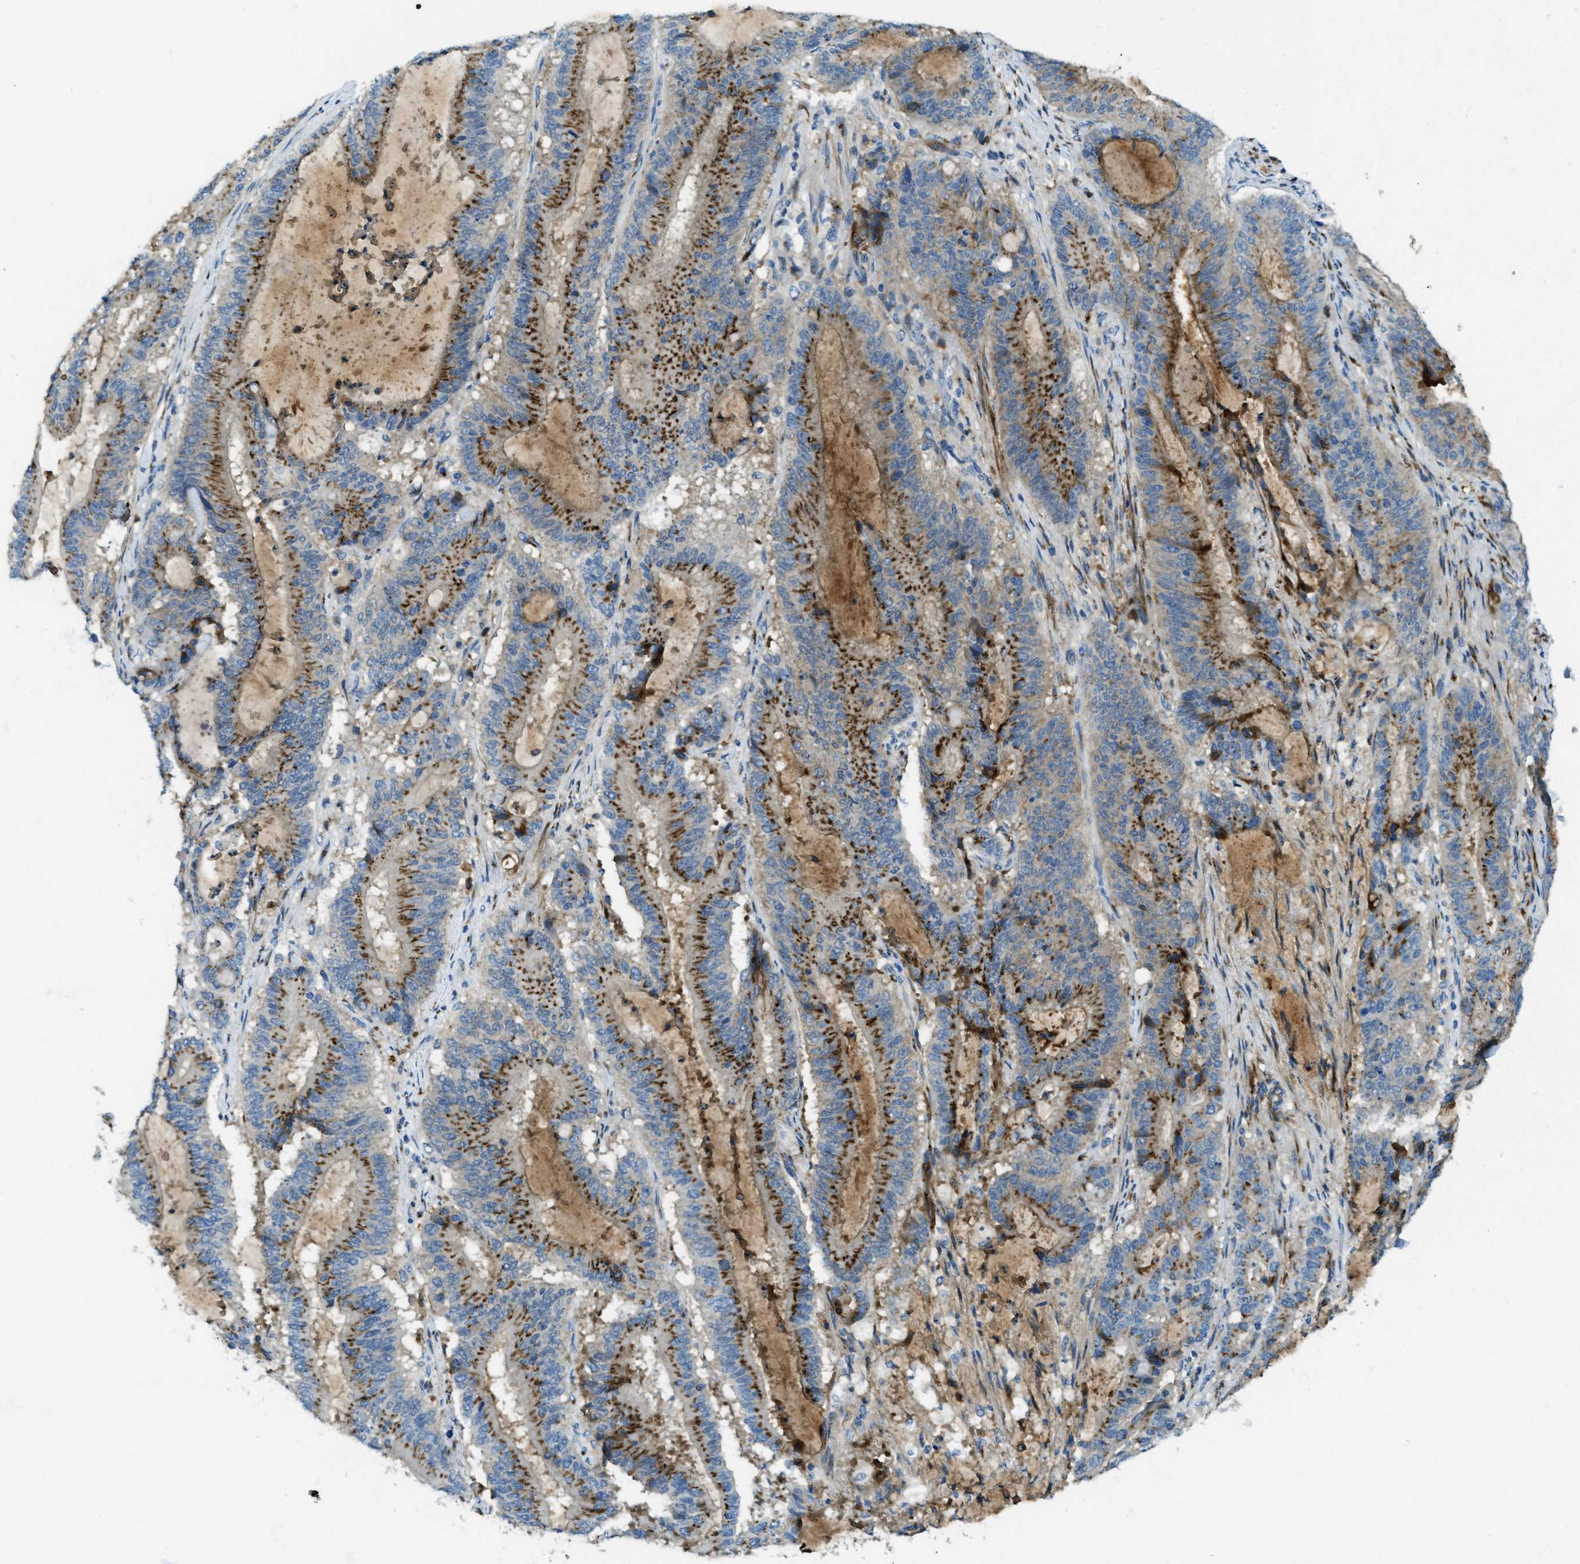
{"staining": {"intensity": "moderate", "quantity": ">75%", "location": "cytoplasmic/membranous"}, "tissue": "liver cancer", "cell_type": "Tumor cells", "image_type": "cancer", "snomed": [{"axis": "morphology", "description": "Cholangiocarcinoma"}, {"axis": "topography", "description": "Liver"}], "caption": "Immunohistochemistry image of human liver cancer (cholangiocarcinoma) stained for a protein (brown), which demonstrates medium levels of moderate cytoplasmic/membranous positivity in approximately >75% of tumor cells.", "gene": "TRIM59", "patient": {"sex": "female", "age": 73}}